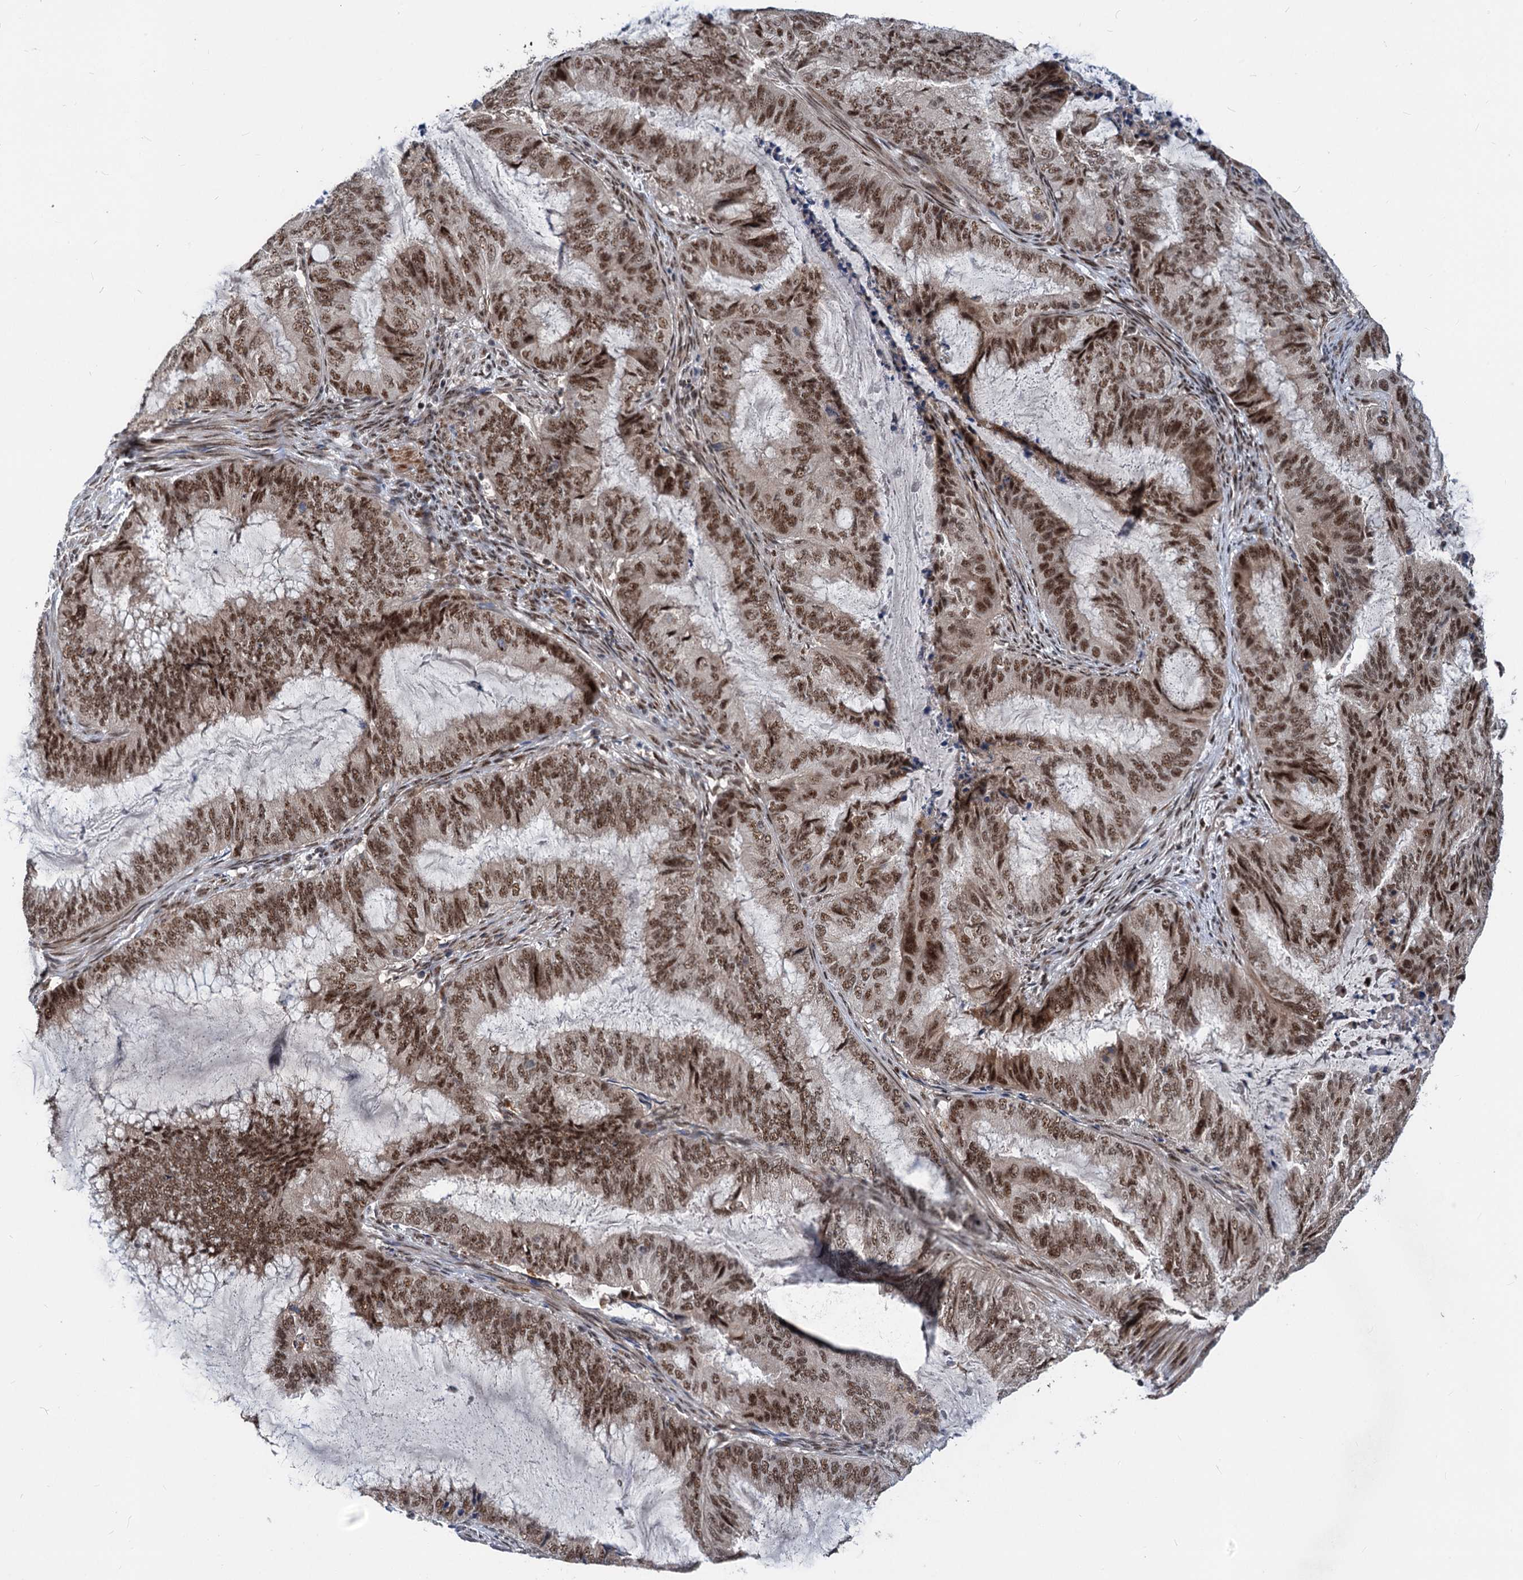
{"staining": {"intensity": "moderate", "quantity": ">75%", "location": "nuclear"}, "tissue": "endometrial cancer", "cell_type": "Tumor cells", "image_type": "cancer", "snomed": [{"axis": "morphology", "description": "Adenocarcinoma, NOS"}, {"axis": "topography", "description": "Endometrium"}], "caption": "IHC (DAB (3,3'-diaminobenzidine)) staining of adenocarcinoma (endometrial) shows moderate nuclear protein positivity in about >75% of tumor cells.", "gene": "PHF8", "patient": {"sex": "female", "age": 51}}